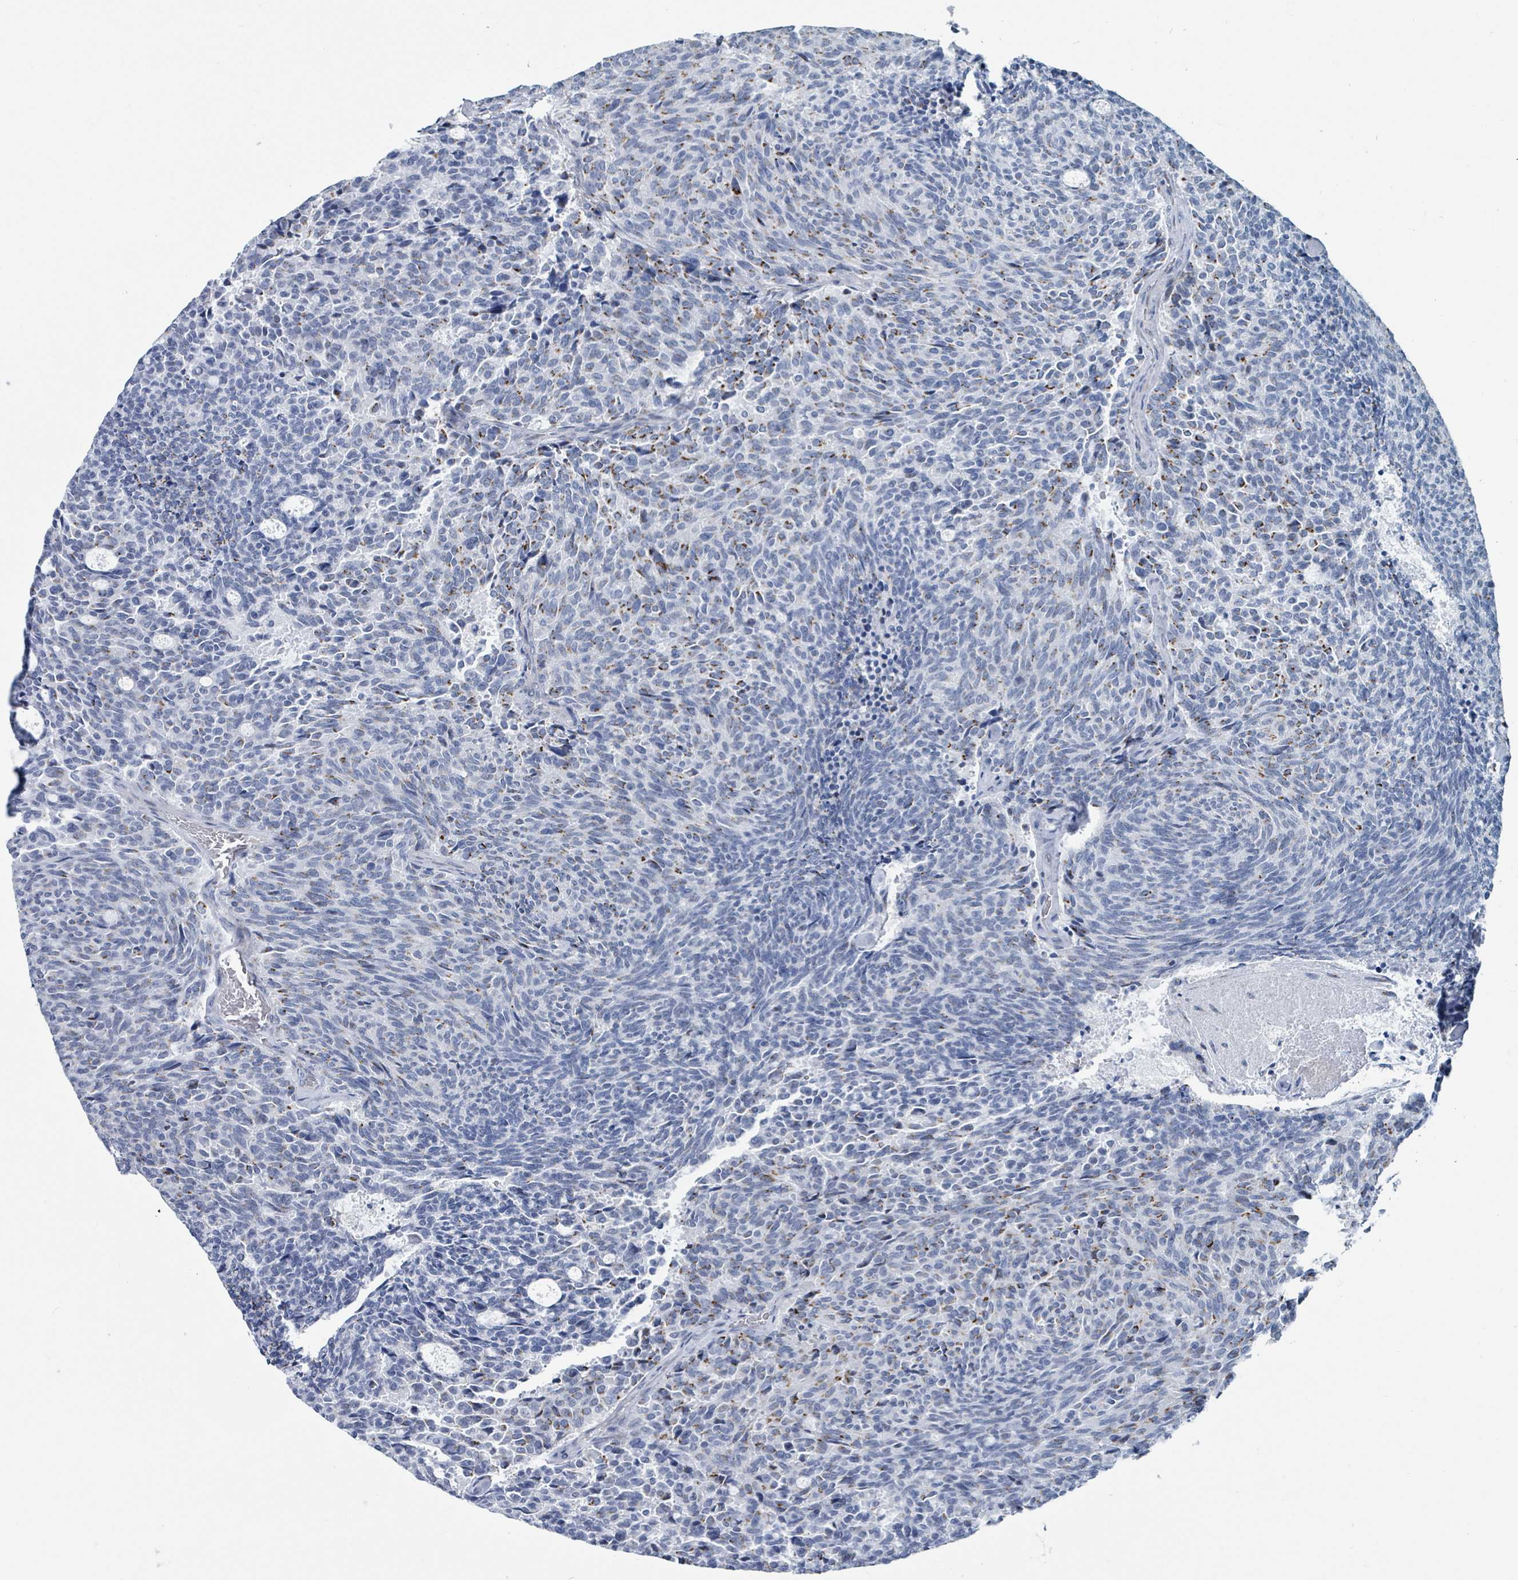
{"staining": {"intensity": "negative", "quantity": "none", "location": "none"}, "tissue": "carcinoid", "cell_type": "Tumor cells", "image_type": "cancer", "snomed": [{"axis": "morphology", "description": "Carcinoid, malignant, NOS"}, {"axis": "topography", "description": "Pancreas"}], "caption": "This is an IHC photomicrograph of carcinoid (malignant). There is no positivity in tumor cells.", "gene": "DCAF5", "patient": {"sex": "female", "age": 54}}